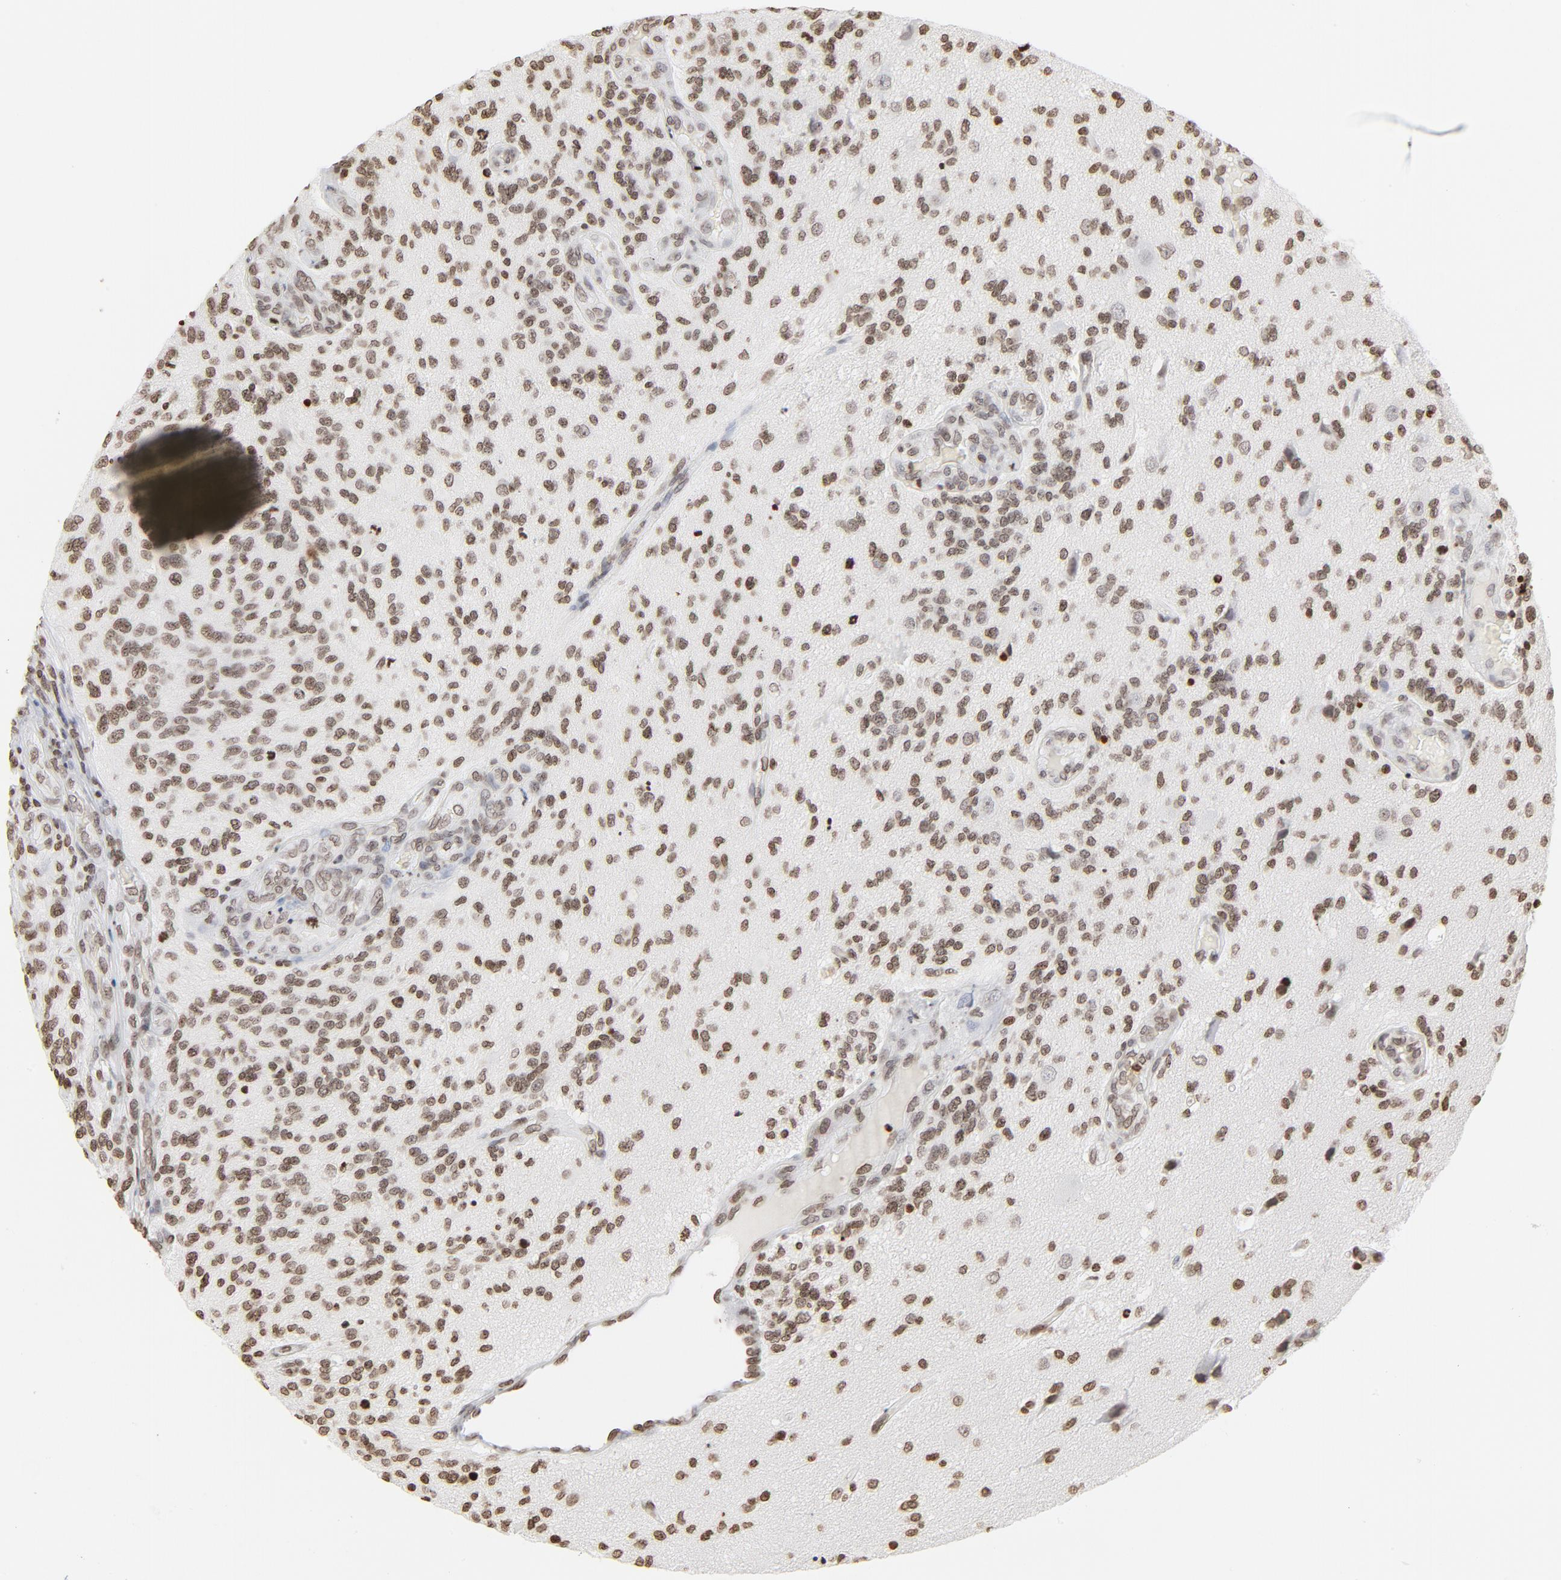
{"staining": {"intensity": "weak", "quantity": ">75%", "location": "nuclear"}, "tissue": "glioma", "cell_type": "Tumor cells", "image_type": "cancer", "snomed": [{"axis": "morphology", "description": "Normal tissue, NOS"}, {"axis": "morphology", "description": "Glioma, malignant, High grade"}, {"axis": "topography", "description": "Cerebral cortex"}], "caption": "Protein positivity by IHC displays weak nuclear positivity in approximately >75% of tumor cells in glioma. Using DAB (3,3'-diaminobenzidine) (brown) and hematoxylin (blue) stains, captured at high magnification using brightfield microscopy.", "gene": "H2AC12", "patient": {"sex": "male", "age": 75}}